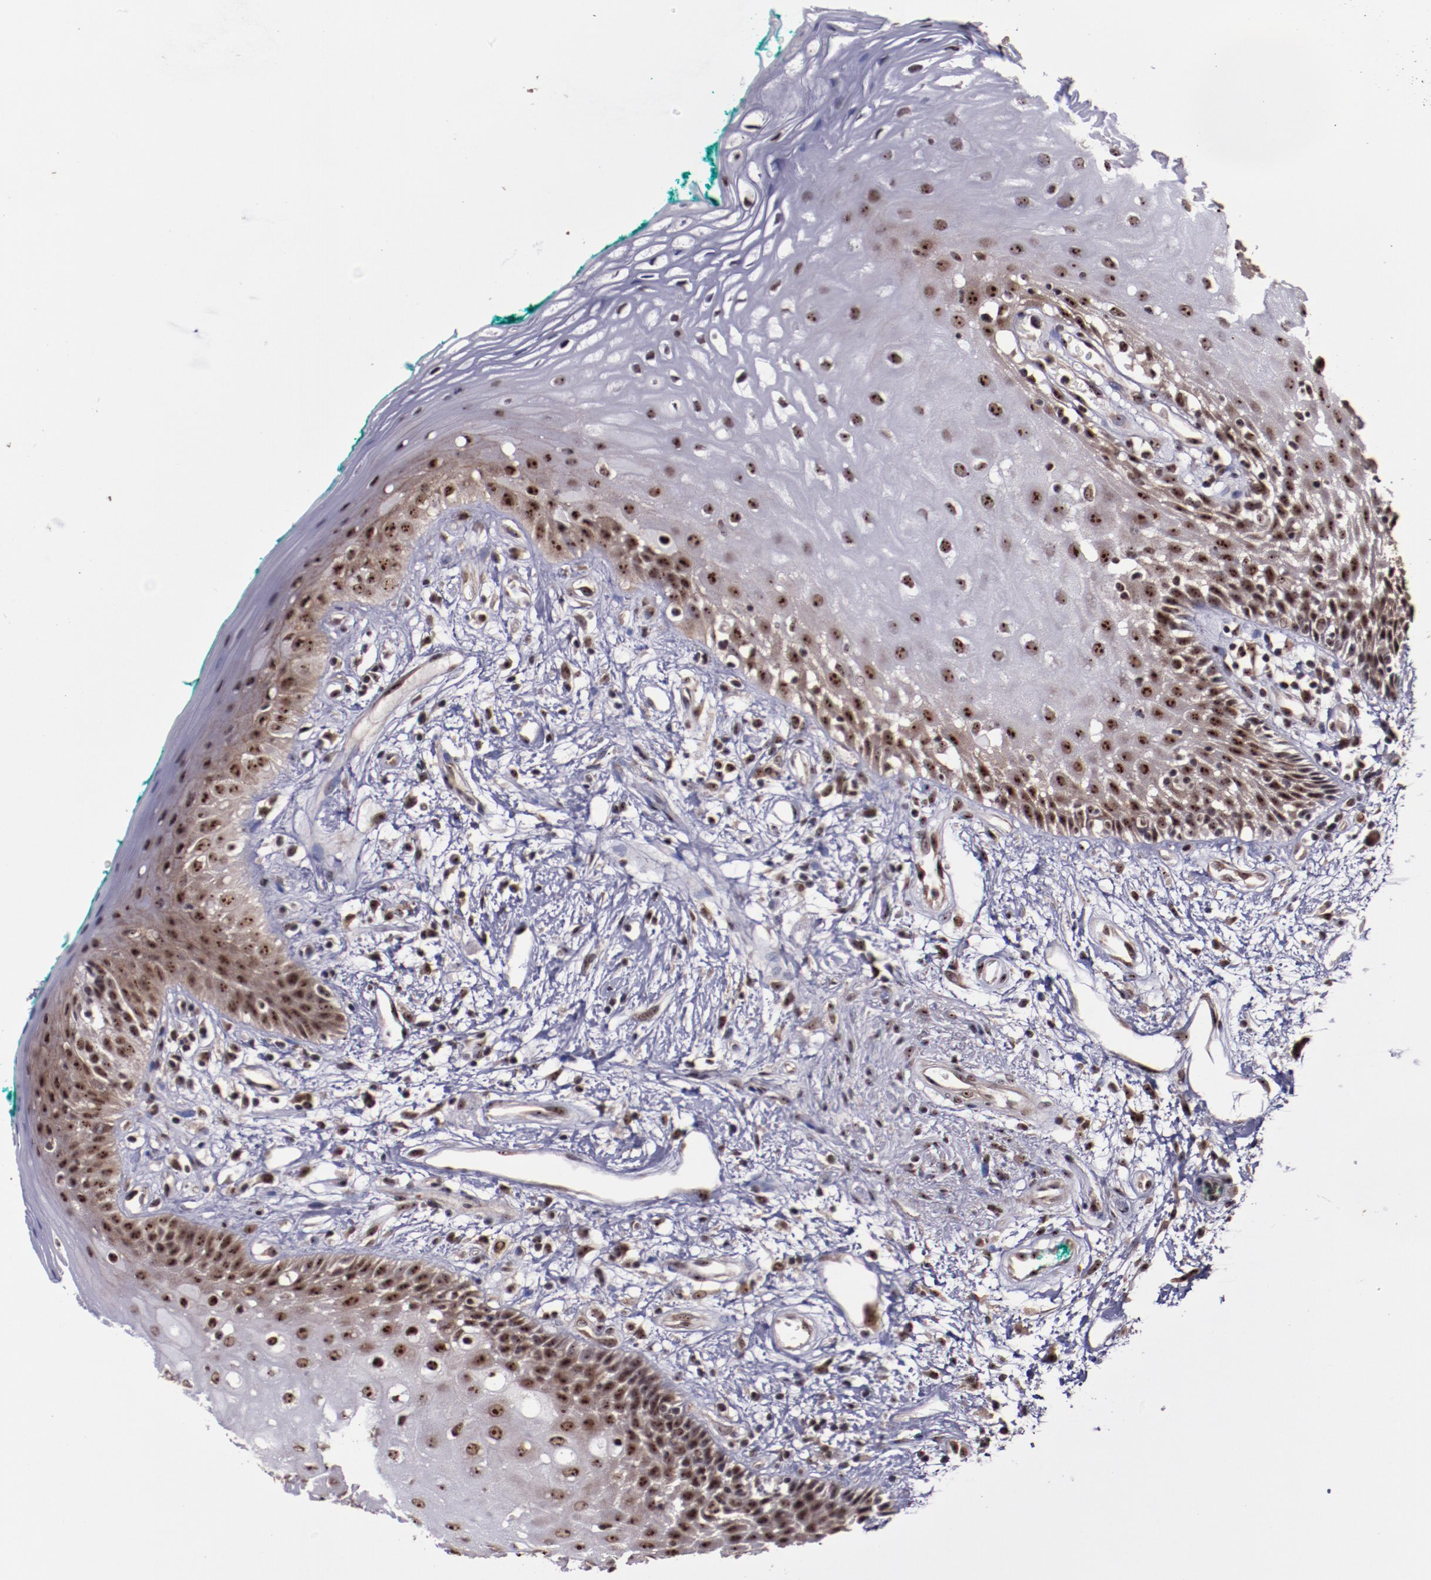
{"staining": {"intensity": "strong", "quantity": ">75%", "location": "nuclear"}, "tissue": "oral mucosa", "cell_type": "Squamous epithelial cells", "image_type": "normal", "snomed": [{"axis": "morphology", "description": "Normal tissue, NOS"}, {"axis": "morphology", "description": "Squamous cell carcinoma, NOS"}, {"axis": "topography", "description": "Skeletal muscle"}, {"axis": "topography", "description": "Oral tissue"}, {"axis": "topography", "description": "Head-Neck"}], "caption": "An image of human oral mucosa stained for a protein exhibits strong nuclear brown staining in squamous epithelial cells.", "gene": "CECR2", "patient": {"sex": "female", "age": 84}}